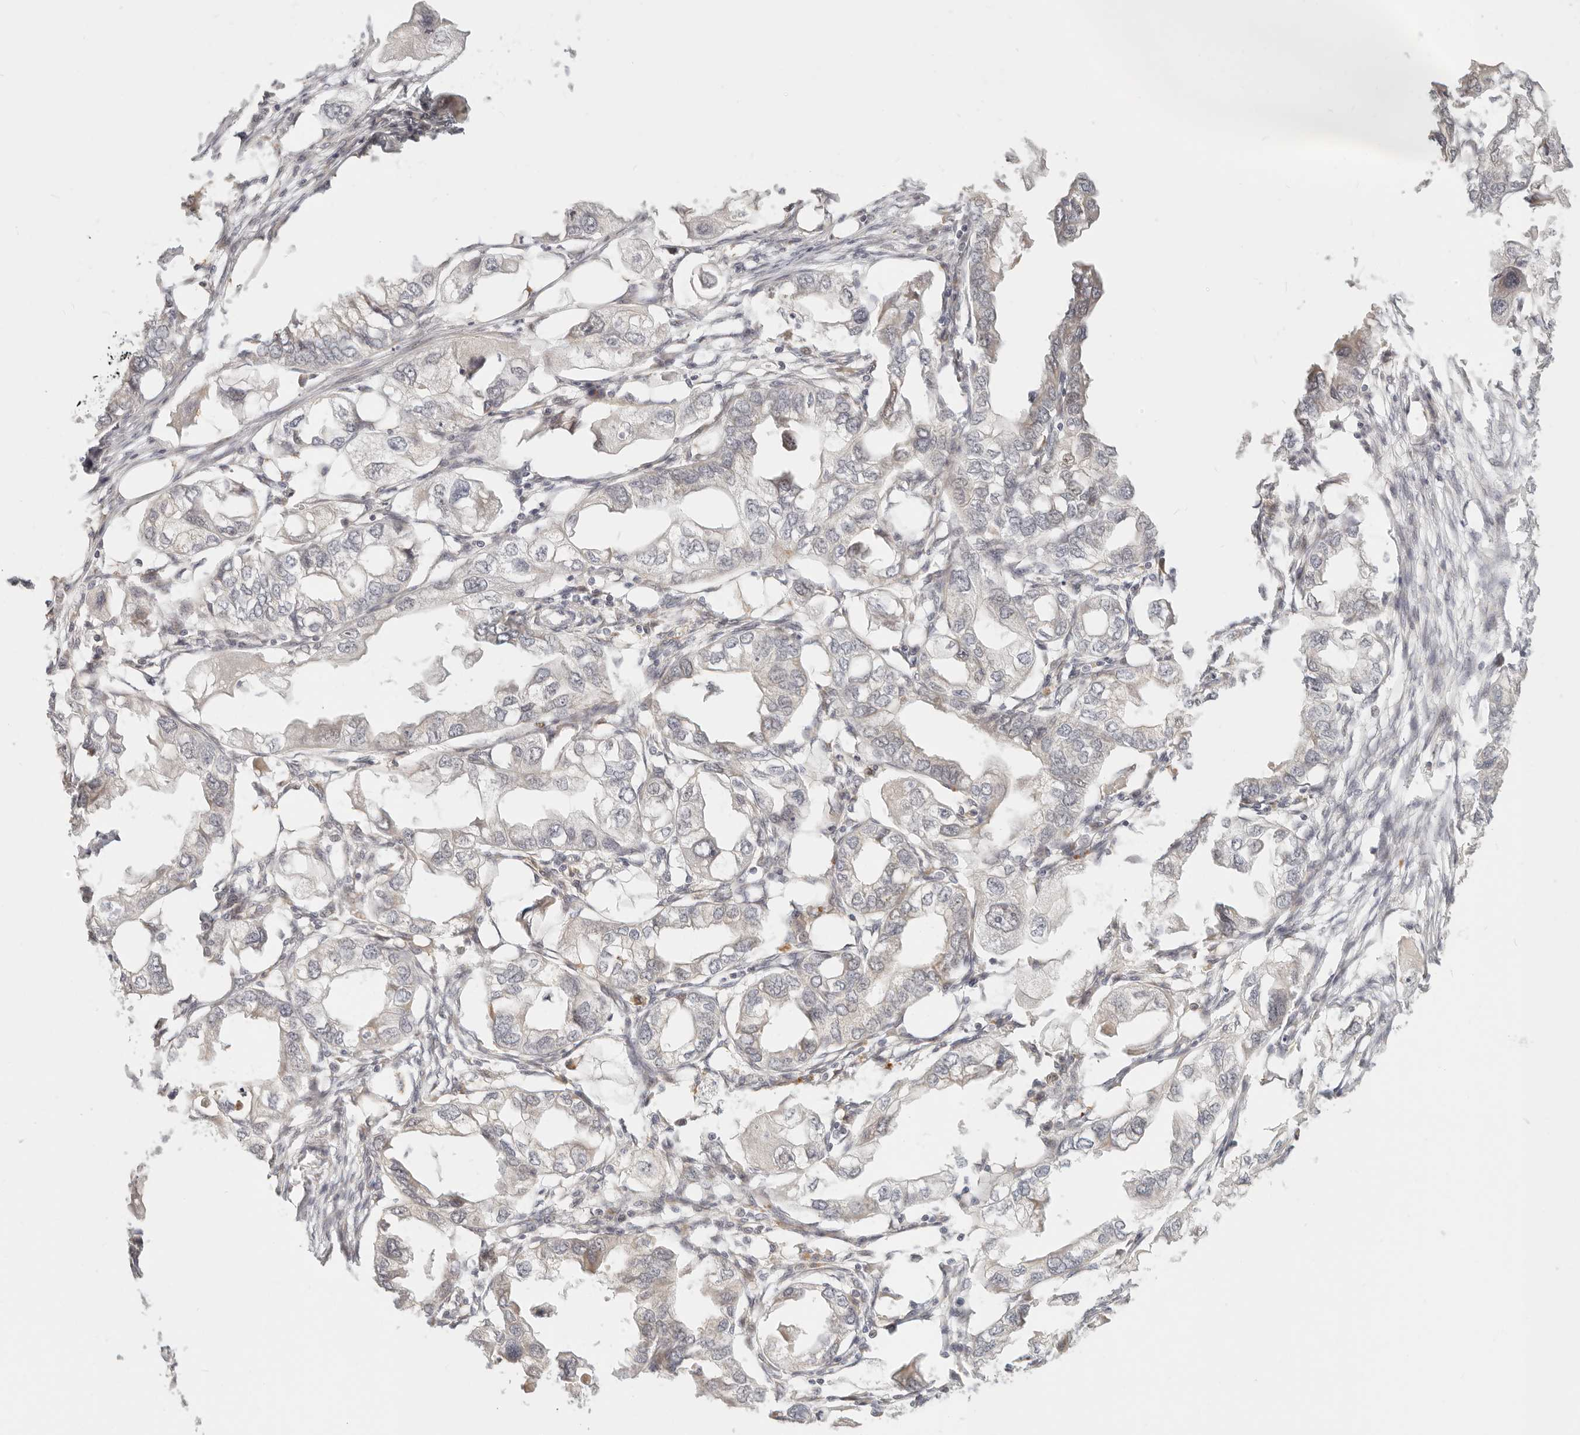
{"staining": {"intensity": "weak", "quantity": "<25%", "location": "cytoplasmic/membranous"}, "tissue": "endometrial cancer", "cell_type": "Tumor cells", "image_type": "cancer", "snomed": [{"axis": "morphology", "description": "Adenocarcinoma, NOS"}, {"axis": "morphology", "description": "Adenocarcinoma, metastatic, NOS"}, {"axis": "topography", "description": "Adipose tissue"}, {"axis": "topography", "description": "Endometrium"}], "caption": "Immunohistochemistry image of neoplastic tissue: metastatic adenocarcinoma (endometrial) stained with DAB shows no significant protein staining in tumor cells.", "gene": "FAM20B", "patient": {"sex": "female", "age": 67}}